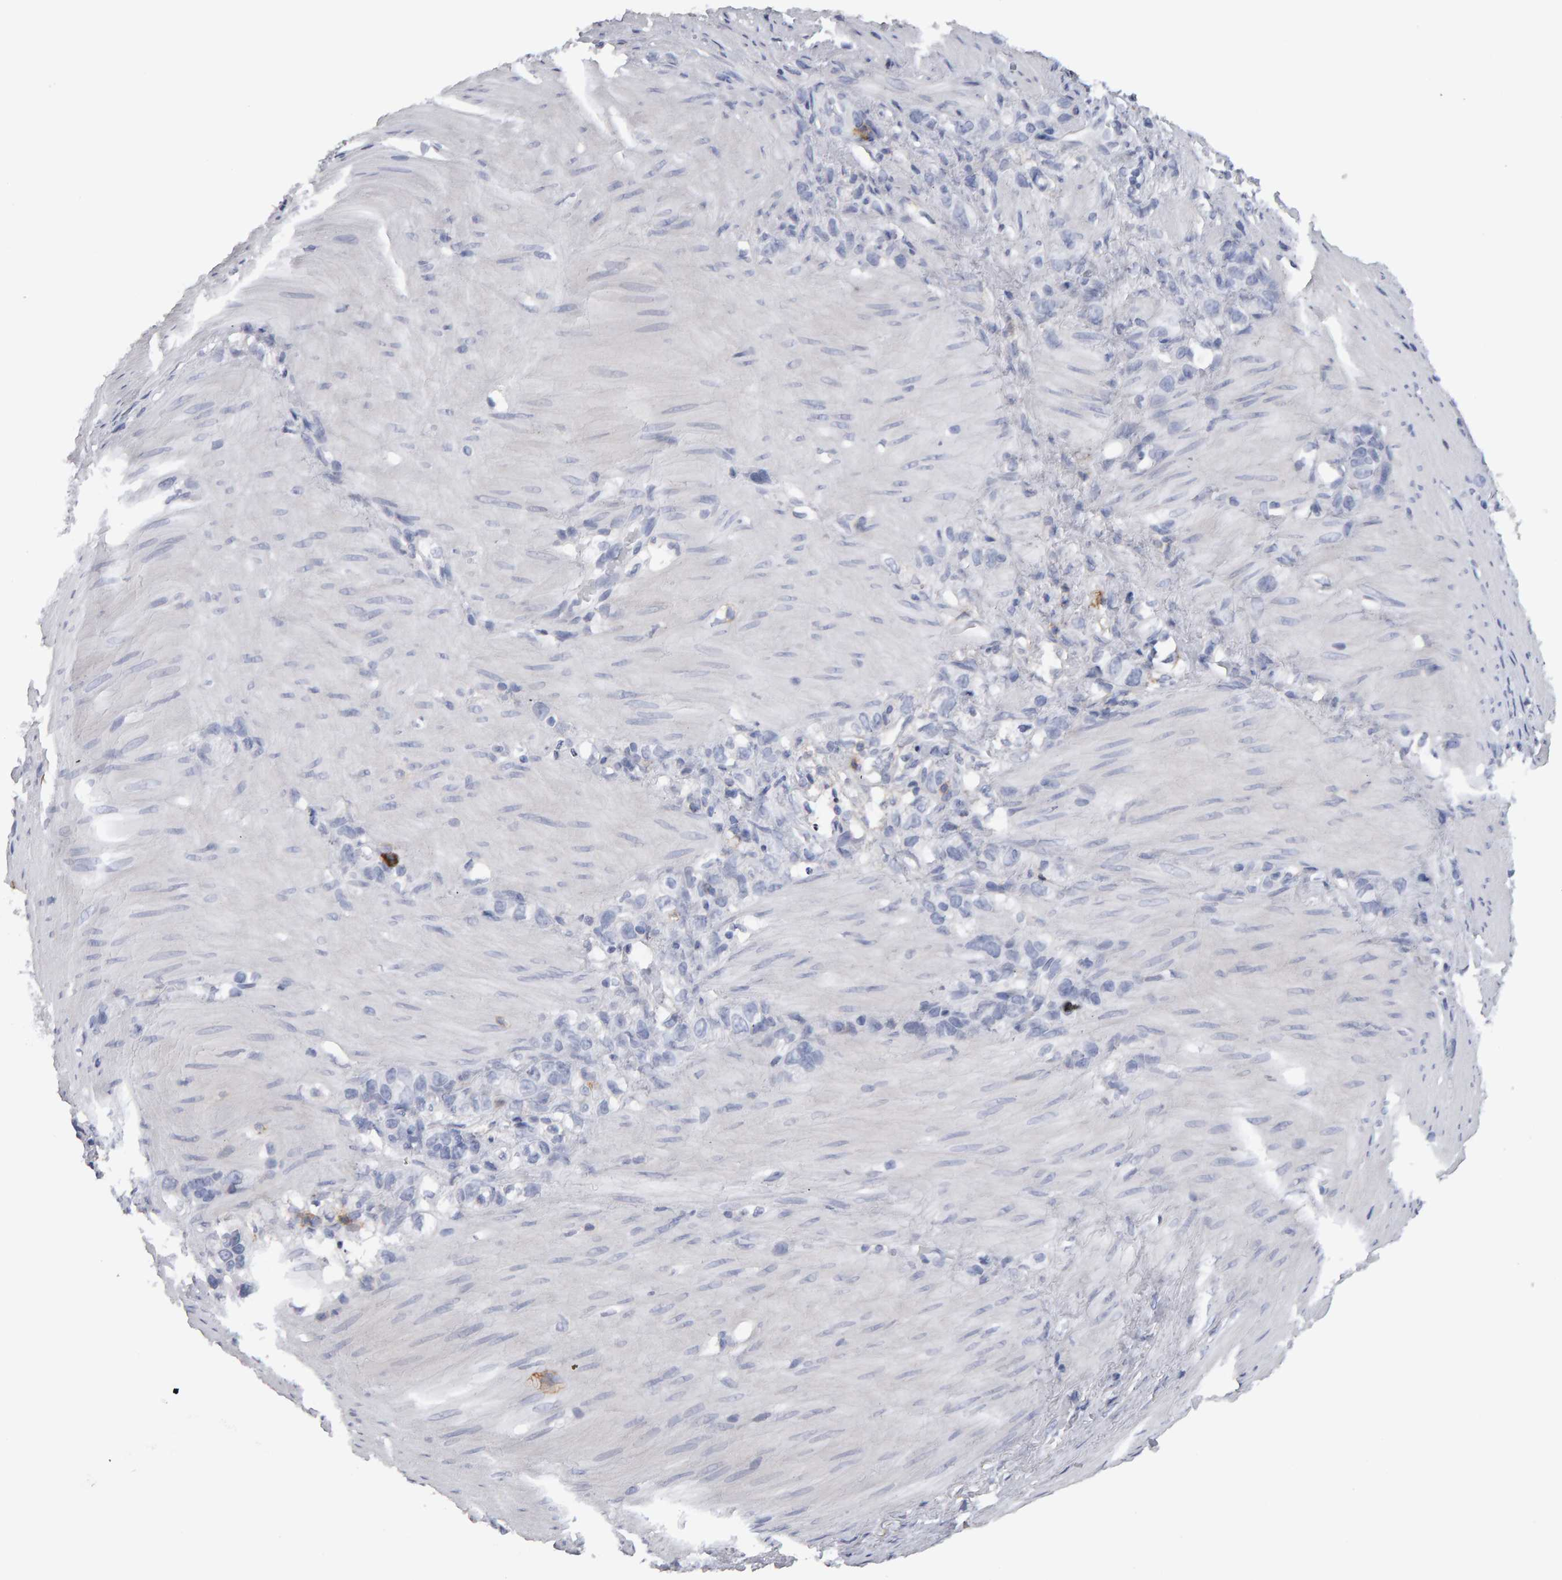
{"staining": {"intensity": "negative", "quantity": "none", "location": "none"}, "tissue": "stomach cancer", "cell_type": "Tumor cells", "image_type": "cancer", "snomed": [{"axis": "morphology", "description": "Normal tissue, NOS"}, {"axis": "morphology", "description": "Adenocarcinoma, NOS"}, {"axis": "morphology", "description": "Adenocarcinoma, High grade"}, {"axis": "topography", "description": "Stomach, upper"}, {"axis": "topography", "description": "Stomach"}], "caption": "Tumor cells show no significant protein positivity in stomach adenocarcinoma. (DAB IHC, high magnification).", "gene": "CD38", "patient": {"sex": "female", "age": 65}}